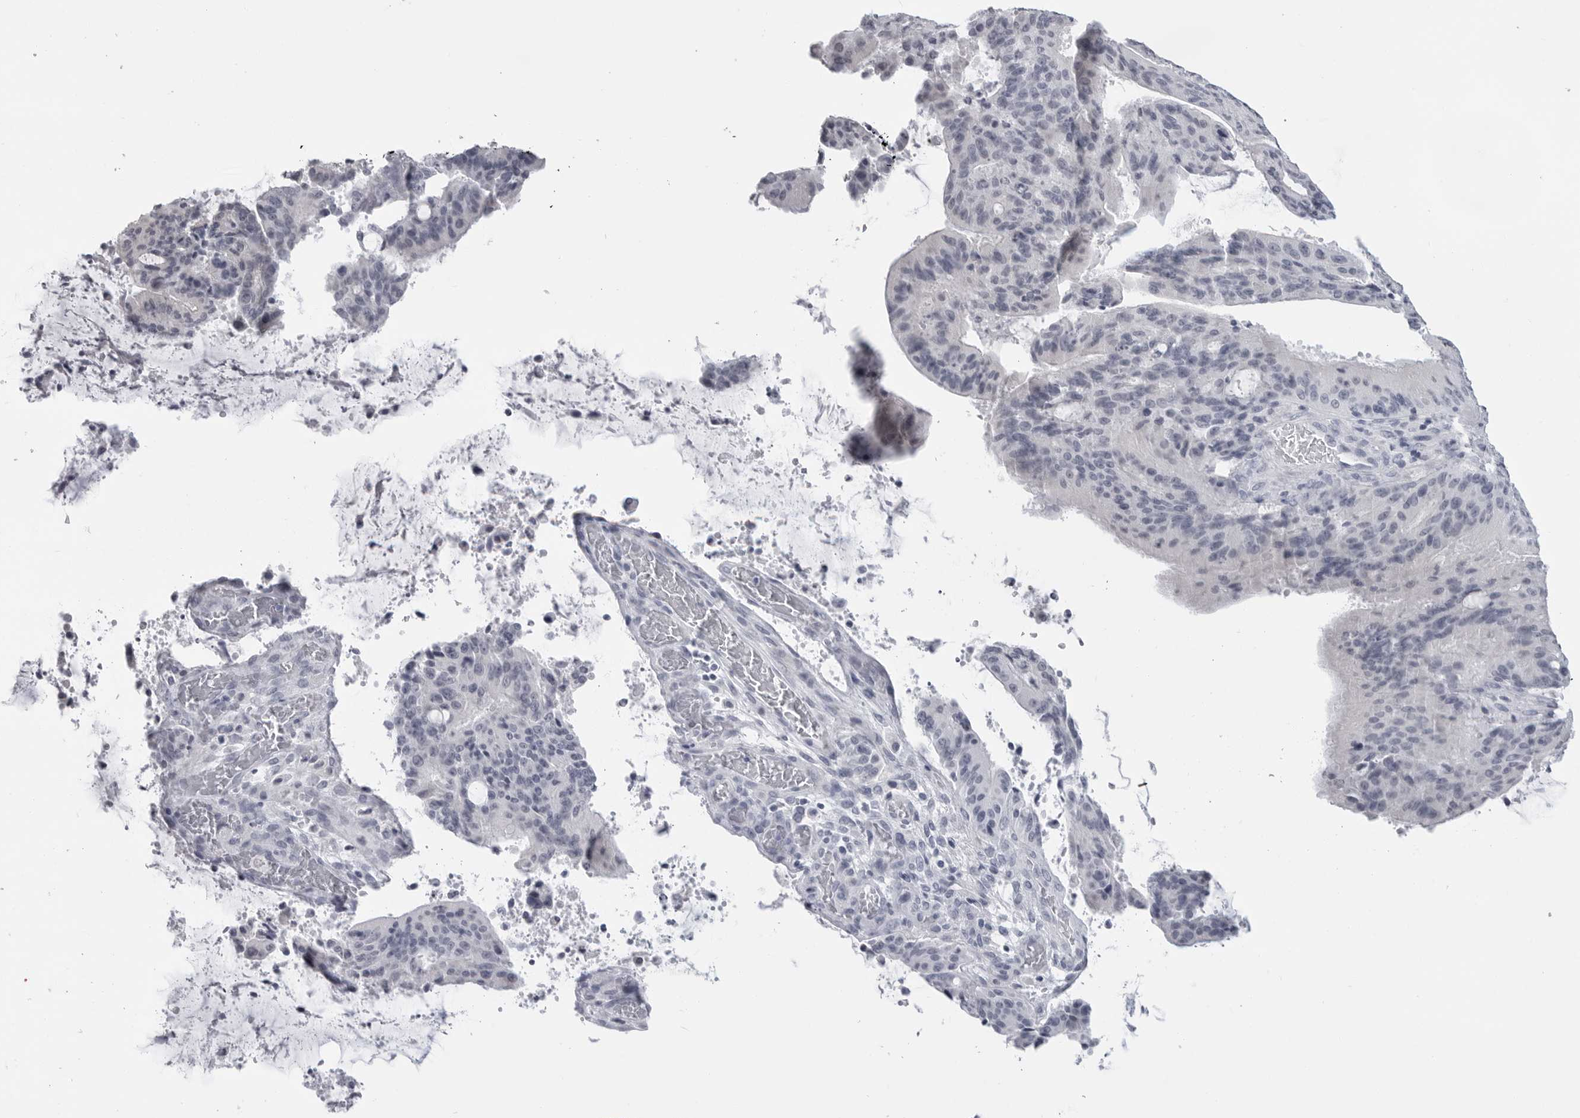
{"staining": {"intensity": "negative", "quantity": "none", "location": "none"}, "tissue": "liver cancer", "cell_type": "Tumor cells", "image_type": "cancer", "snomed": [{"axis": "morphology", "description": "Normal tissue, NOS"}, {"axis": "morphology", "description": "Cholangiocarcinoma"}, {"axis": "topography", "description": "Liver"}, {"axis": "topography", "description": "Peripheral nerve tissue"}], "caption": "Liver cancer was stained to show a protein in brown. There is no significant expression in tumor cells.", "gene": "PGA3", "patient": {"sex": "female", "age": 73}}